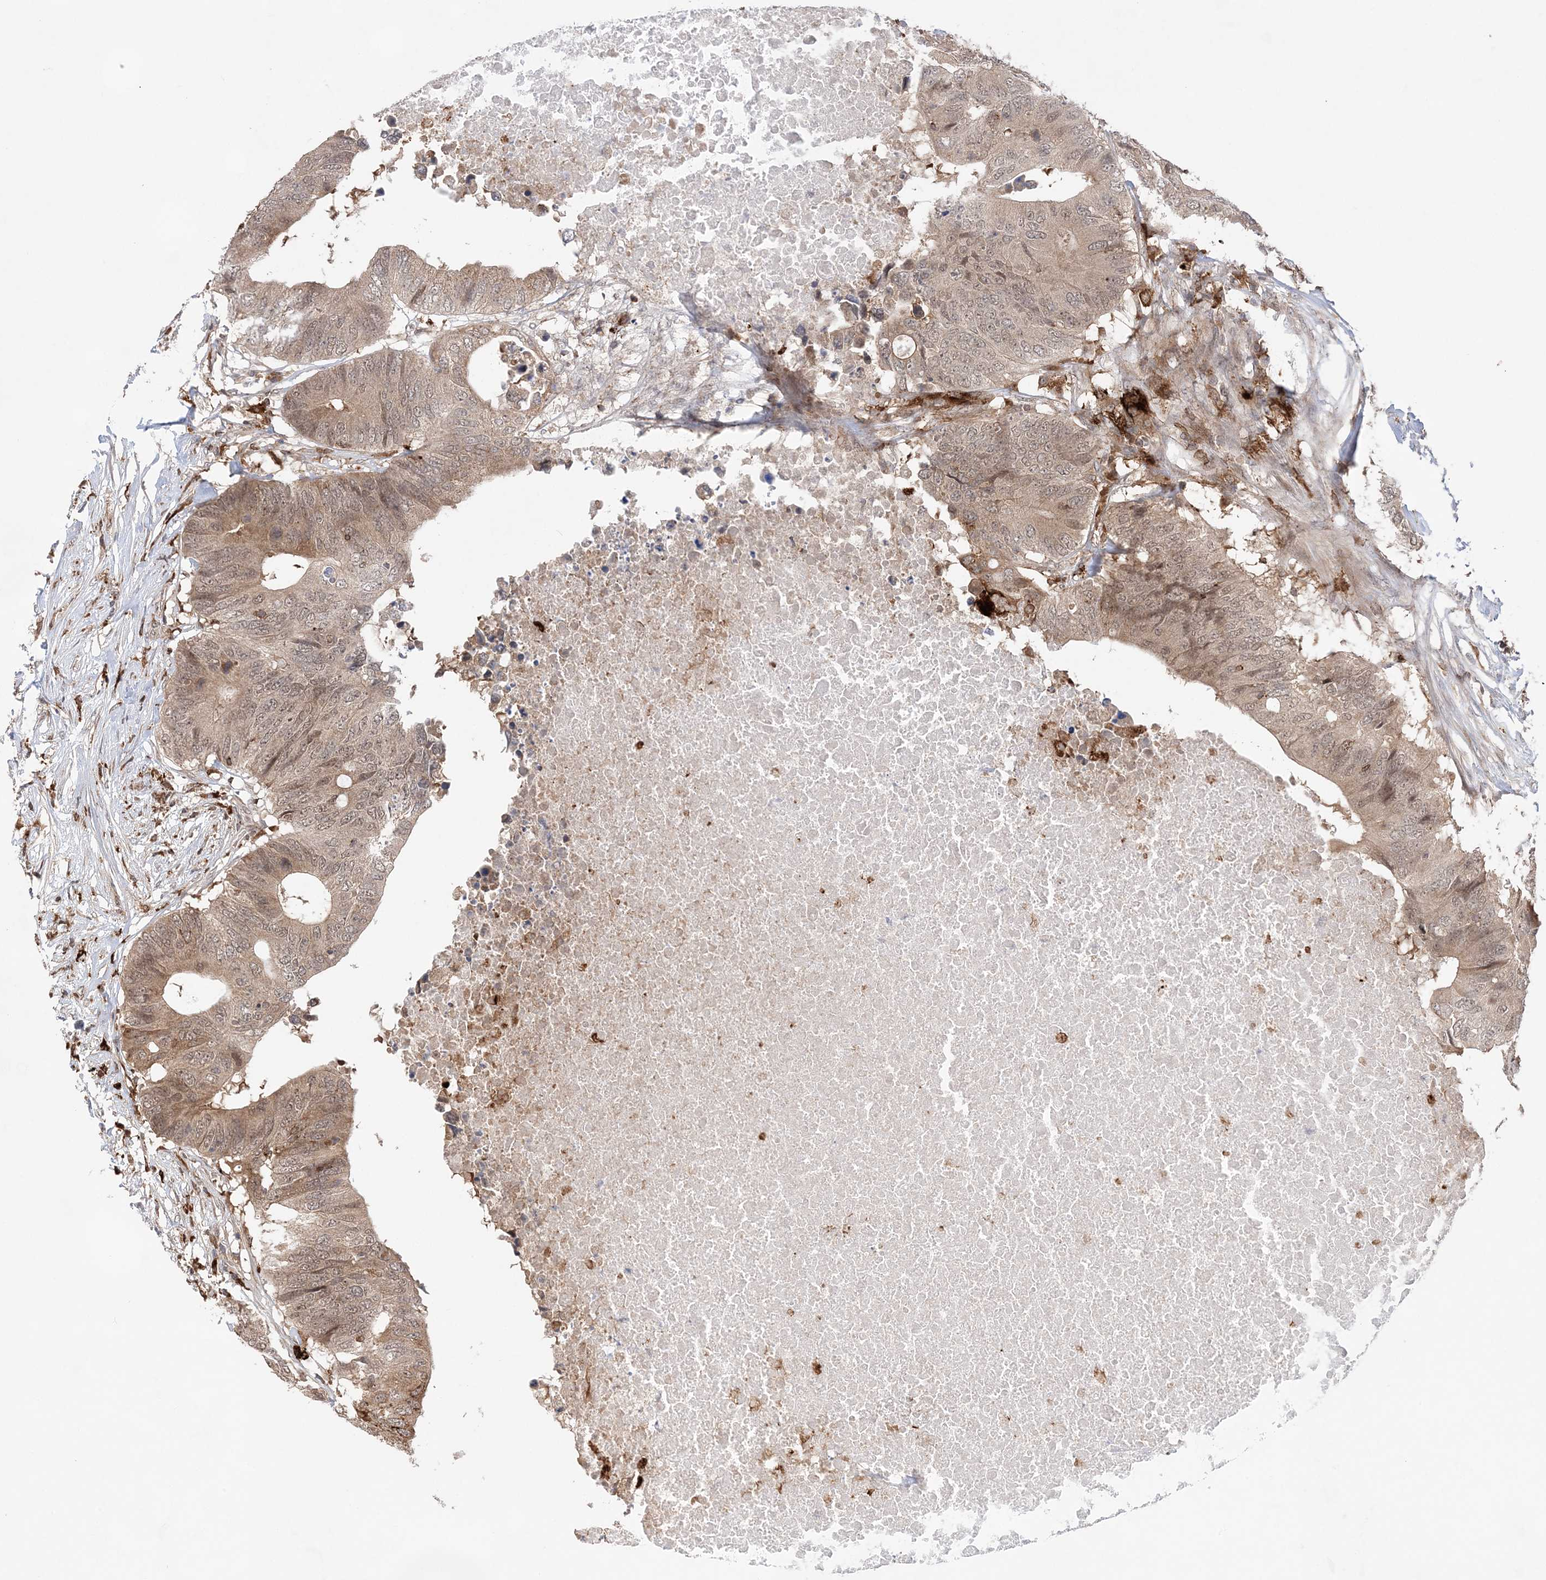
{"staining": {"intensity": "weak", "quantity": ">75%", "location": "cytoplasmic/membranous,nuclear"}, "tissue": "colorectal cancer", "cell_type": "Tumor cells", "image_type": "cancer", "snomed": [{"axis": "morphology", "description": "Adenocarcinoma, NOS"}, {"axis": "topography", "description": "Colon"}], "caption": "High-magnification brightfield microscopy of colorectal cancer (adenocarcinoma) stained with DAB (3,3'-diaminobenzidine) (brown) and counterstained with hematoxylin (blue). tumor cells exhibit weak cytoplasmic/membranous and nuclear staining is identified in approximately>75% of cells.", "gene": "ANAPC15", "patient": {"sex": "male", "age": 71}}